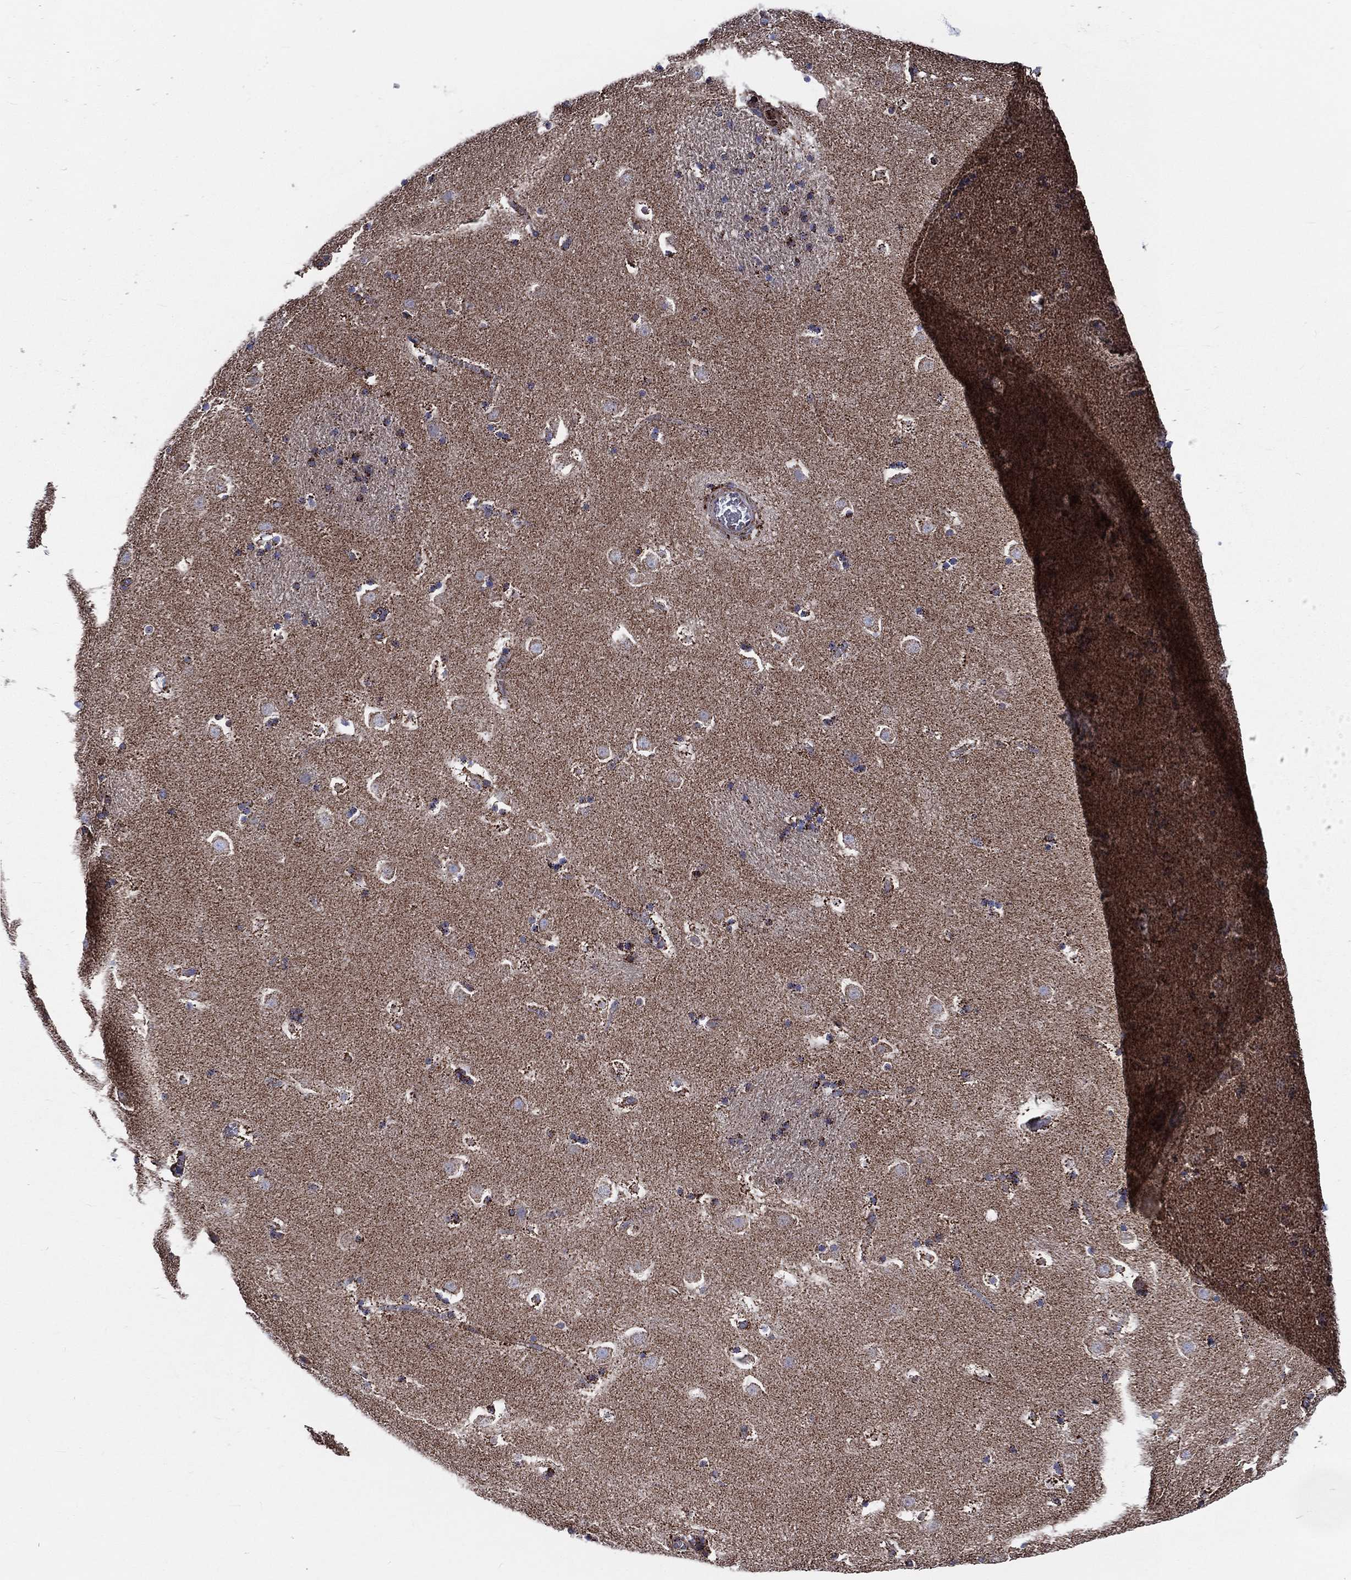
{"staining": {"intensity": "strong", "quantity": "25%-75%", "location": "cytoplasmic/membranous"}, "tissue": "caudate", "cell_type": "Glial cells", "image_type": "normal", "snomed": [{"axis": "morphology", "description": "Normal tissue, NOS"}, {"axis": "topography", "description": "Lateral ventricle wall"}], "caption": "Benign caudate was stained to show a protein in brown. There is high levels of strong cytoplasmic/membranous positivity in about 25%-75% of glial cells.", "gene": "ANKRD37", "patient": {"sex": "female", "age": 42}}